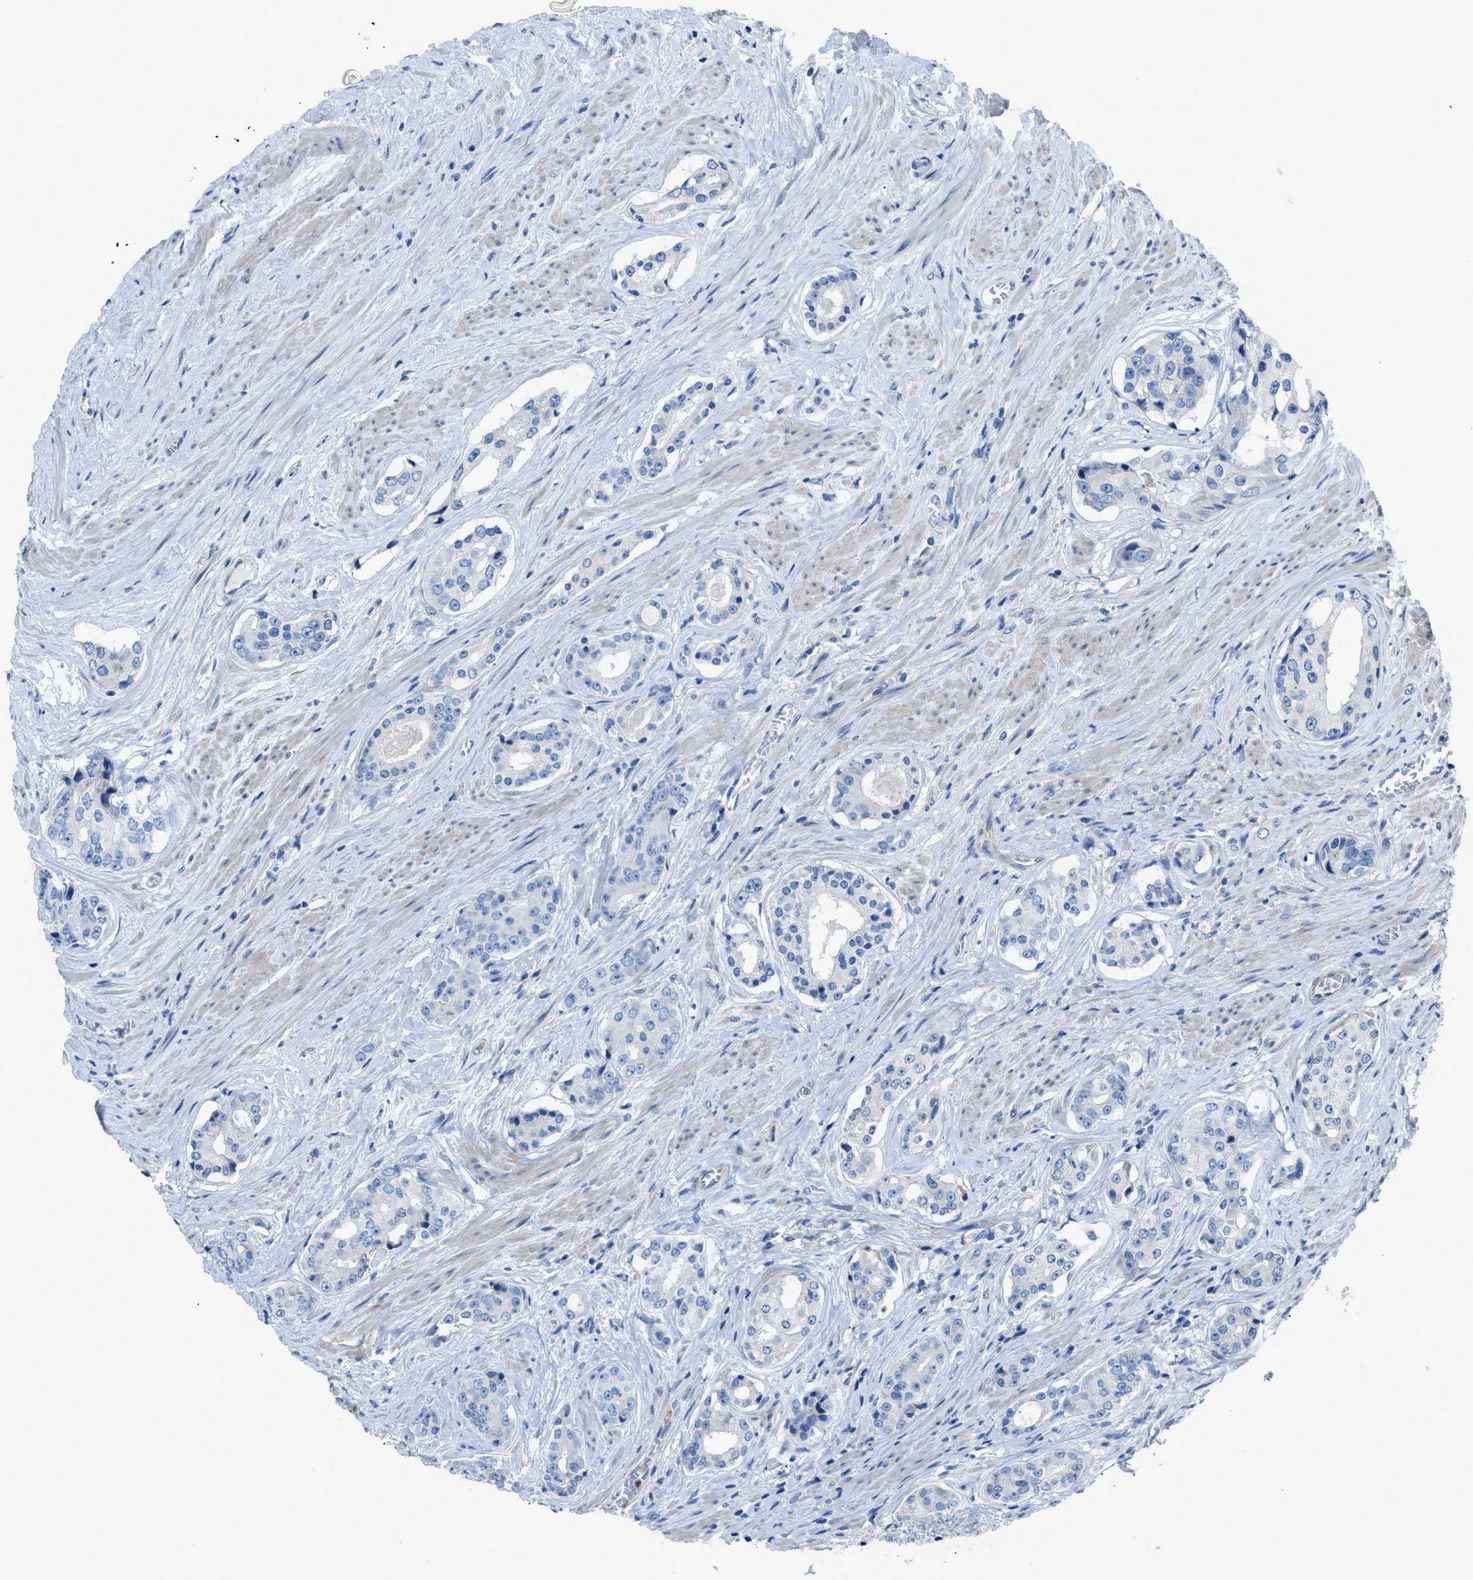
{"staining": {"intensity": "negative", "quantity": "none", "location": "none"}, "tissue": "prostate cancer", "cell_type": "Tumor cells", "image_type": "cancer", "snomed": [{"axis": "morphology", "description": "Adenocarcinoma, High grade"}, {"axis": "topography", "description": "Prostate"}], "caption": "An immunohistochemistry (IHC) histopathology image of prostate high-grade adenocarcinoma is shown. There is no staining in tumor cells of prostate high-grade adenocarcinoma. (DAB IHC with hematoxylin counter stain).", "gene": "ITPR1", "patient": {"sex": "male", "age": 71}}